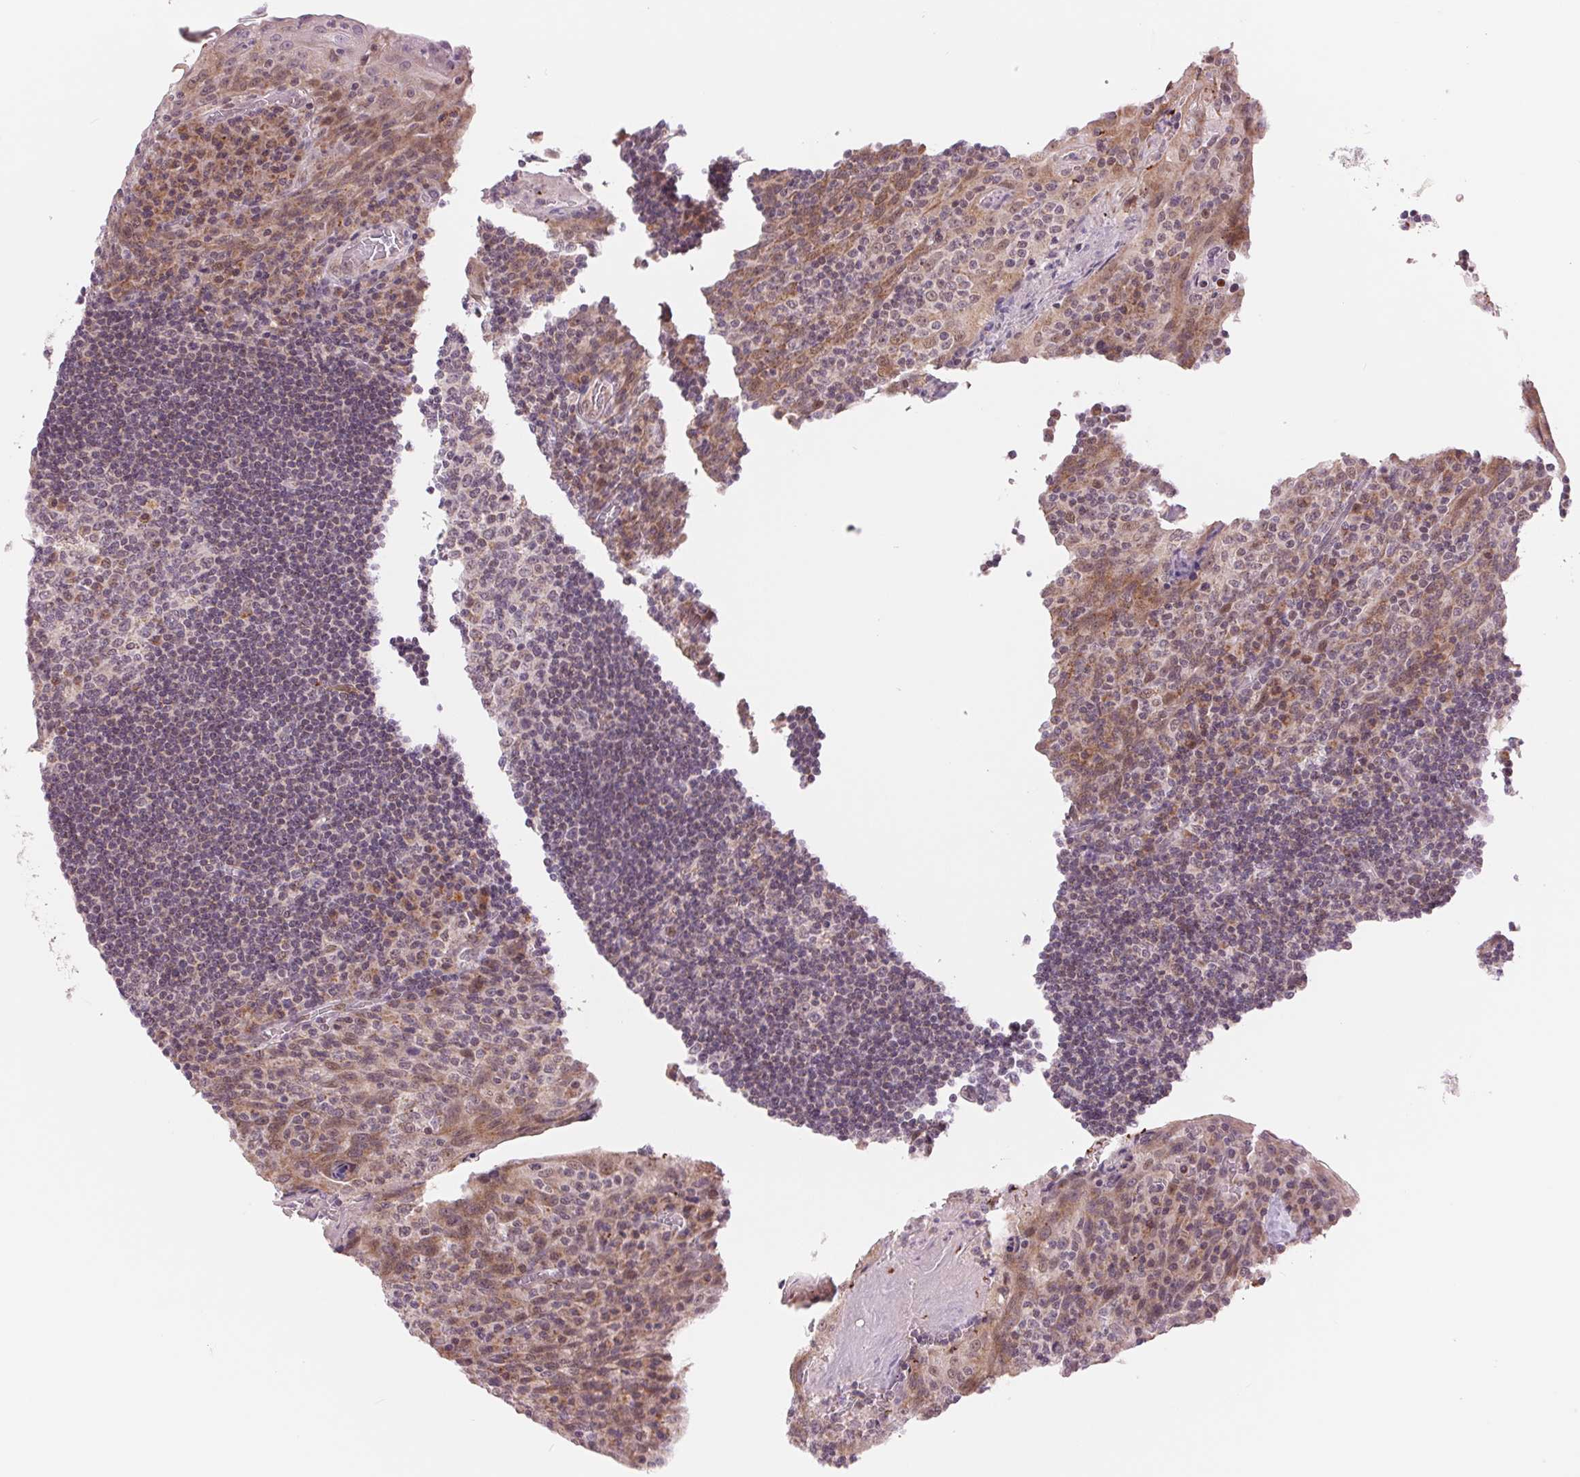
{"staining": {"intensity": "moderate", "quantity": "<25%", "location": "cytoplasmic/membranous"}, "tissue": "tonsil", "cell_type": "Germinal center cells", "image_type": "normal", "snomed": [{"axis": "morphology", "description": "Normal tissue, NOS"}, {"axis": "topography", "description": "Tonsil"}], "caption": "Protein staining of unremarkable tonsil exhibits moderate cytoplasmic/membranous positivity in about <25% of germinal center cells.", "gene": "ARHGAP32", "patient": {"sex": "male", "age": 17}}